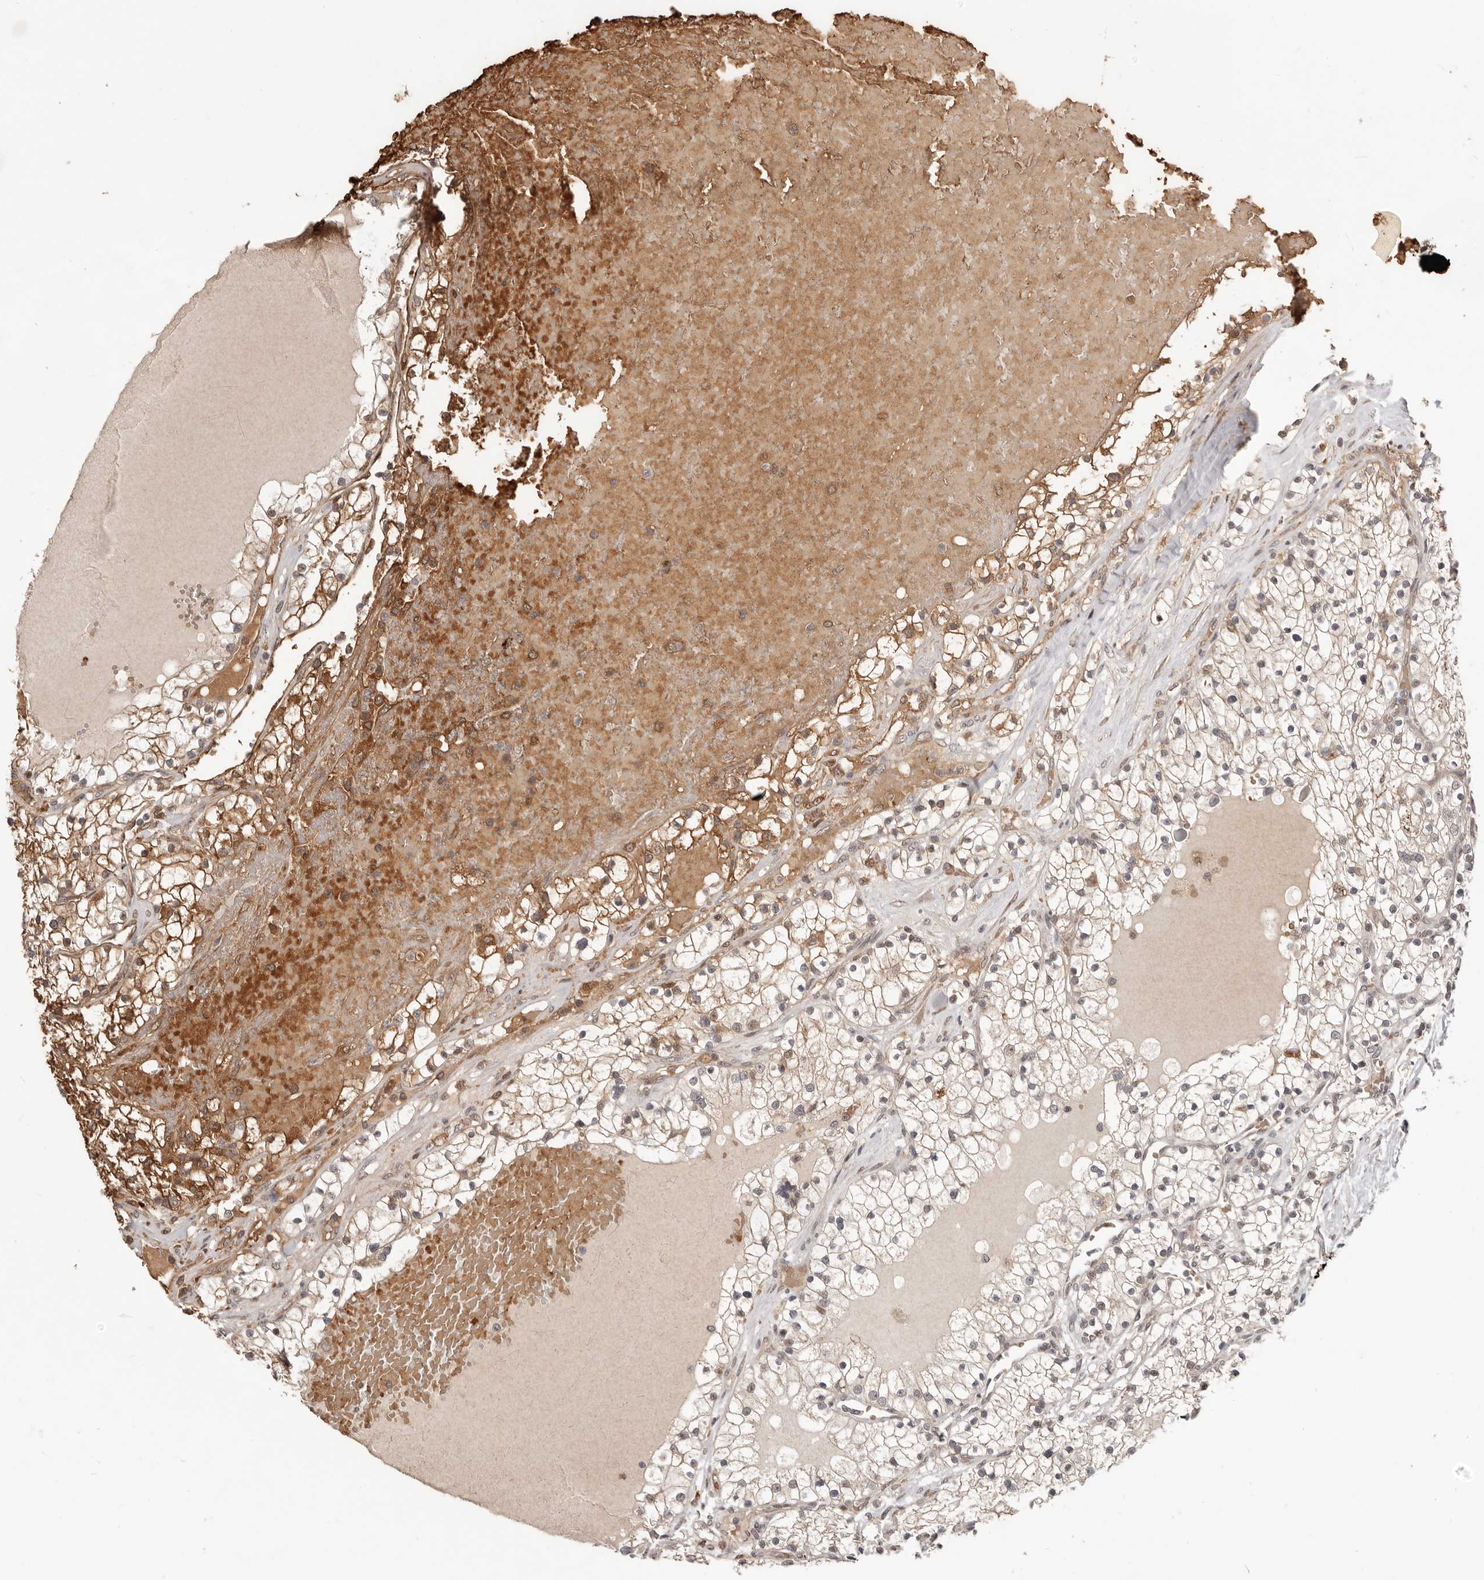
{"staining": {"intensity": "moderate", "quantity": "25%-75%", "location": "cytoplasmic/membranous"}, "tissue": "renal cancer", "cell_type": "Tumor cells", "image_type": "cancer", "snomed": [{"axis": "morphology", "description": "Normal tissue, NOS"}, {"axis": "morphology", "description": "Adenocarcinoma, NOS"}, {"axis": "topography", "description": "Kidney"}], "caption": "The image demonstrates staining of adenocarcinoma (renal), revealing moderate cytoplasmic/membranous protein staining (brown color) within tumor cells.", "gene": "NCOA3", "patient": {"sex": "male", "age": 68}}